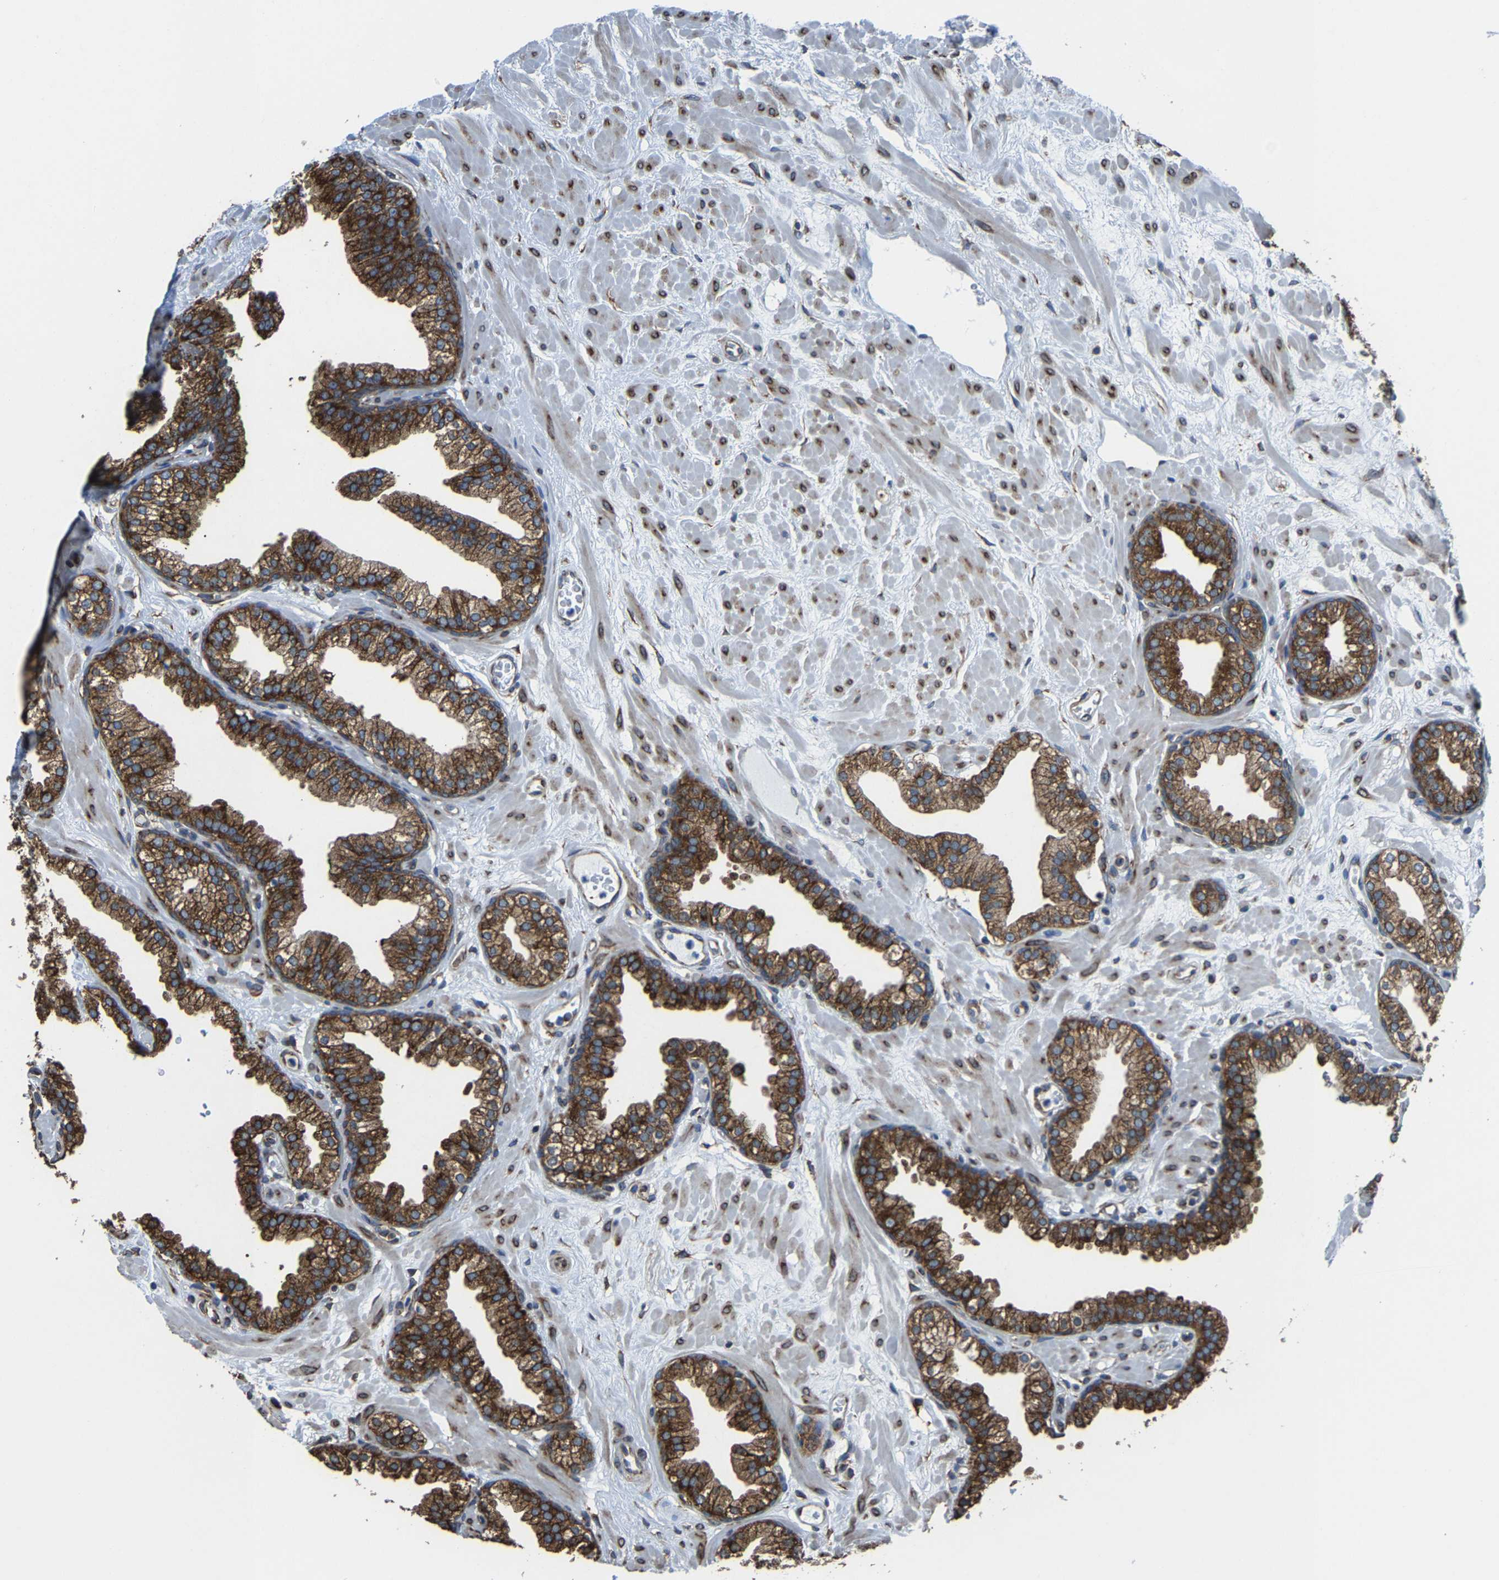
{"staining": {"intensity": "strong", "quantity": ">75%", "location": "cytoplasmic/membranous"}, "tissue": "prostate", "cell_type": "Glandular cells", "image_type": "normal", "snomed": [{"axis": "morphology", "description": "Normal tissue, NOS"}, {"axis": "morphology", "description": "Urothelial carcinoma, Low grade"}, {"axis": "topography", "description": "Urinary bladder"}, {"axis": "topography", "description": "Prostate"}], "caption": "Immunohistochemistry (IHC) histopathology image of benign human prostate stained for a protein (brown), which displays high levels of strong cytoplasmic/membranous staining in about >75% of glandular cells.", "gene": "G3BP2", "patient": {"sex": "male", "age": 60}}